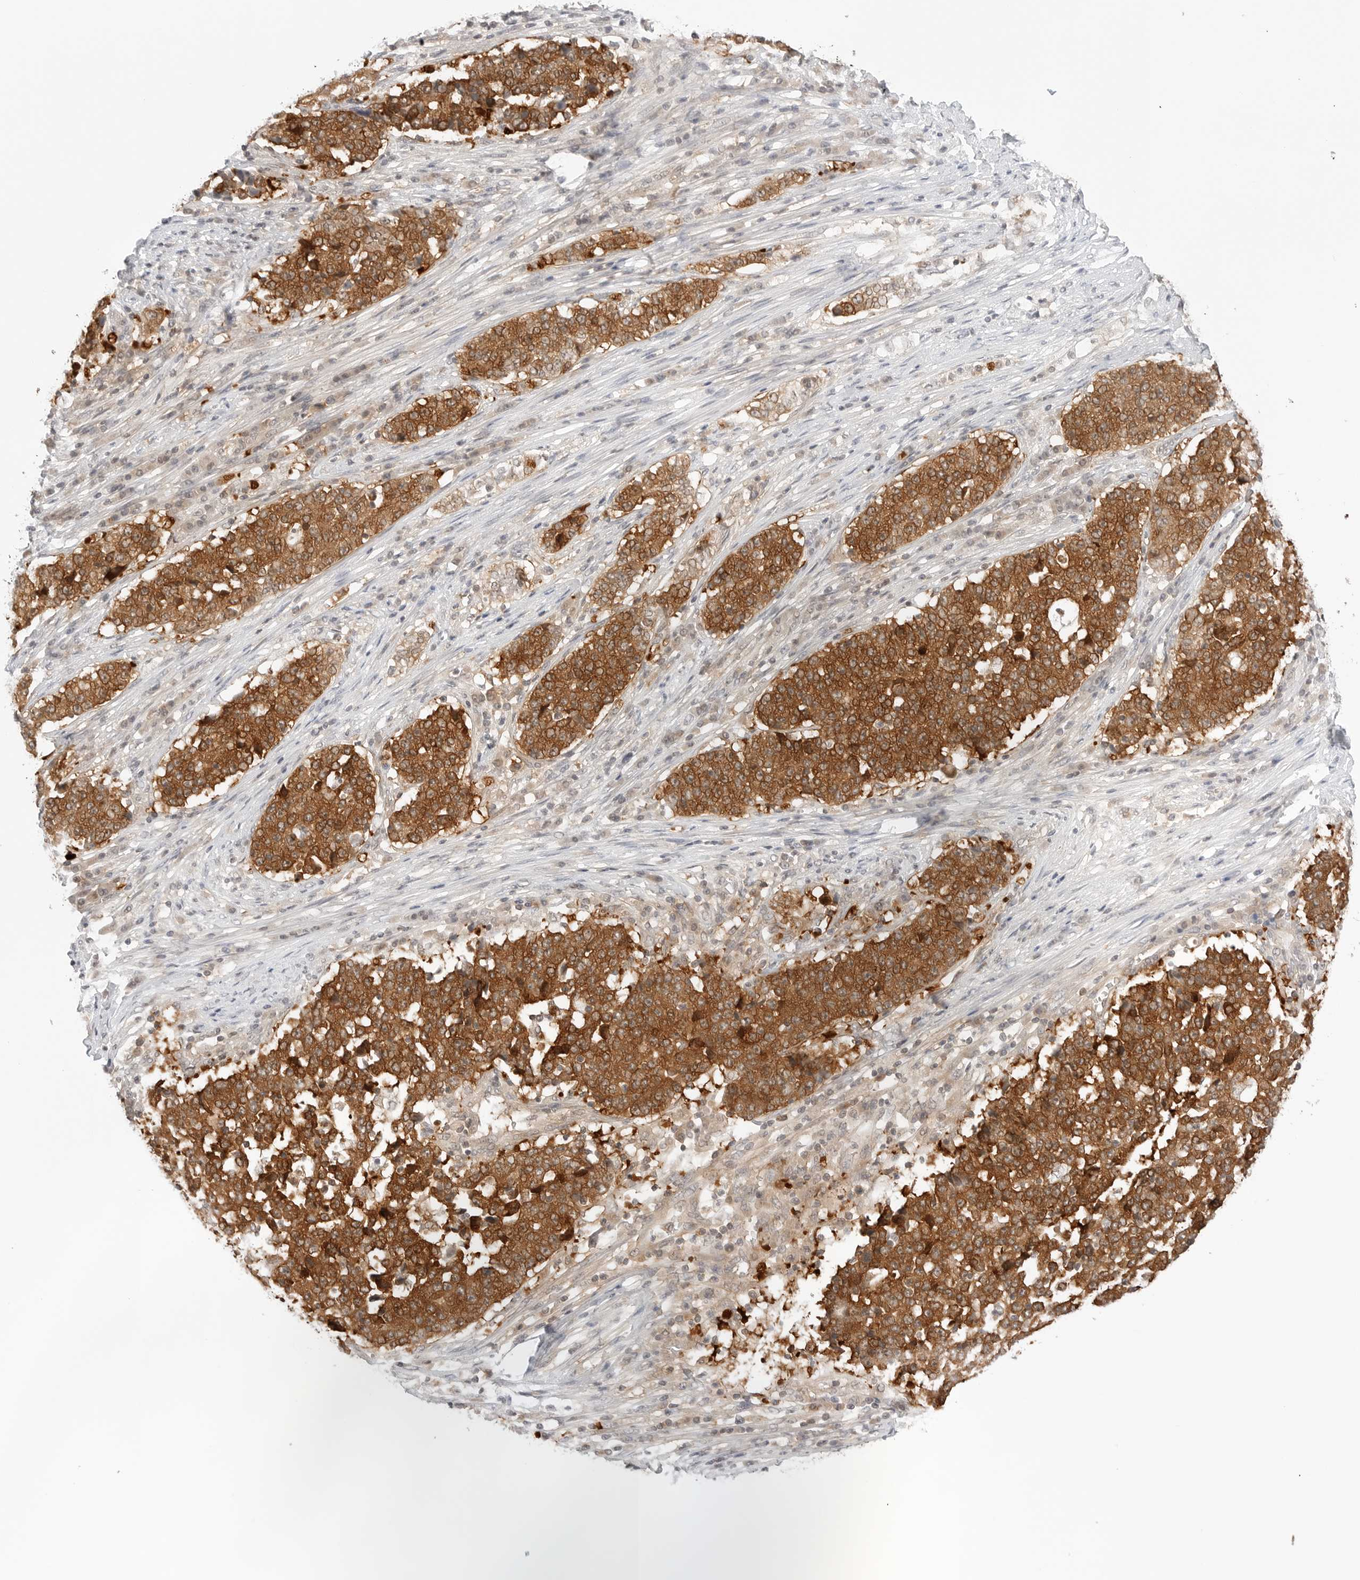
{"staining": {"intensity": "strong", "quantity": ">75%", "location": "cytoplasmic/membranous"}, "tissue": "stomach cancer", "cell_type": "Tumor cells", "image_type": "cancer", "snomed": [{"axis": "morphology", "description": "Adenocarcinoma, NOS"}, {"axis": "topography", "description": "Stomach"}], "caption": "Approximately >75% of tumor cells in human adenocarcinoma (stomach) reveal strong cytoplasmic/membranous protein positivity as visualized by brown immunohistochemical staining.", "gene": "NUDC", "patient": {"sex": "male", "age": 59}}